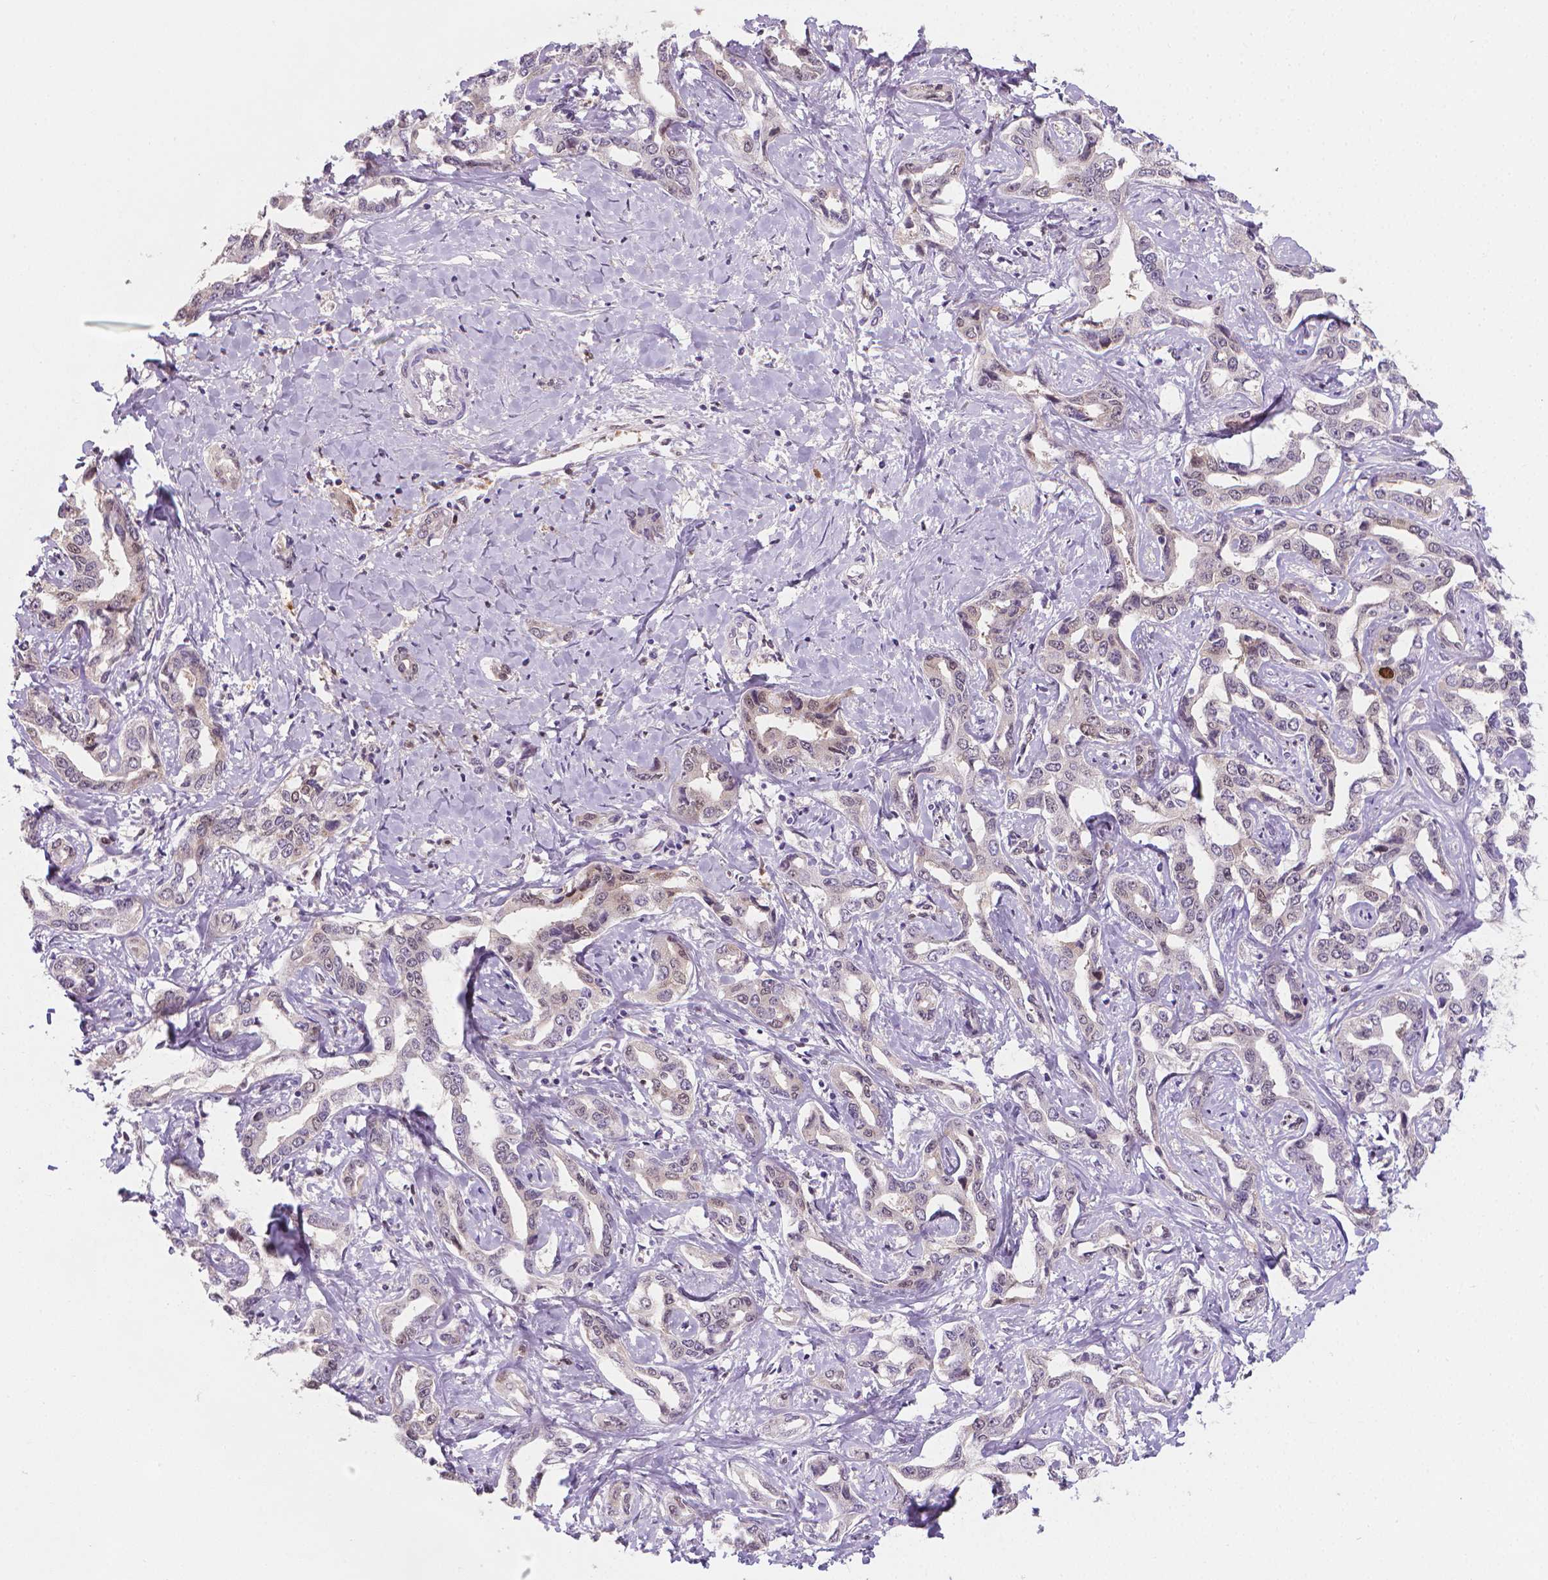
{"staining": {"intensity": "negative", "quantity": "none", "location": "none"}, "tissue": "liver cancer", "cell_type": "Tumor cells", "image_type": "cancer", "snomed": [{"axis": "morphology", "description": "Cholangiocarcinoma"}, {"axis": "topography", "description": "Liver"}], "caption": "Immunohistochemistry photomicrograph of human liver cancer stained for a protein (brown), which displays no positivity in tumor cells. Nuclei are stained in blue.", "gene": "TNFAIP2", "patient": {"sex": "male", "age": 59}}